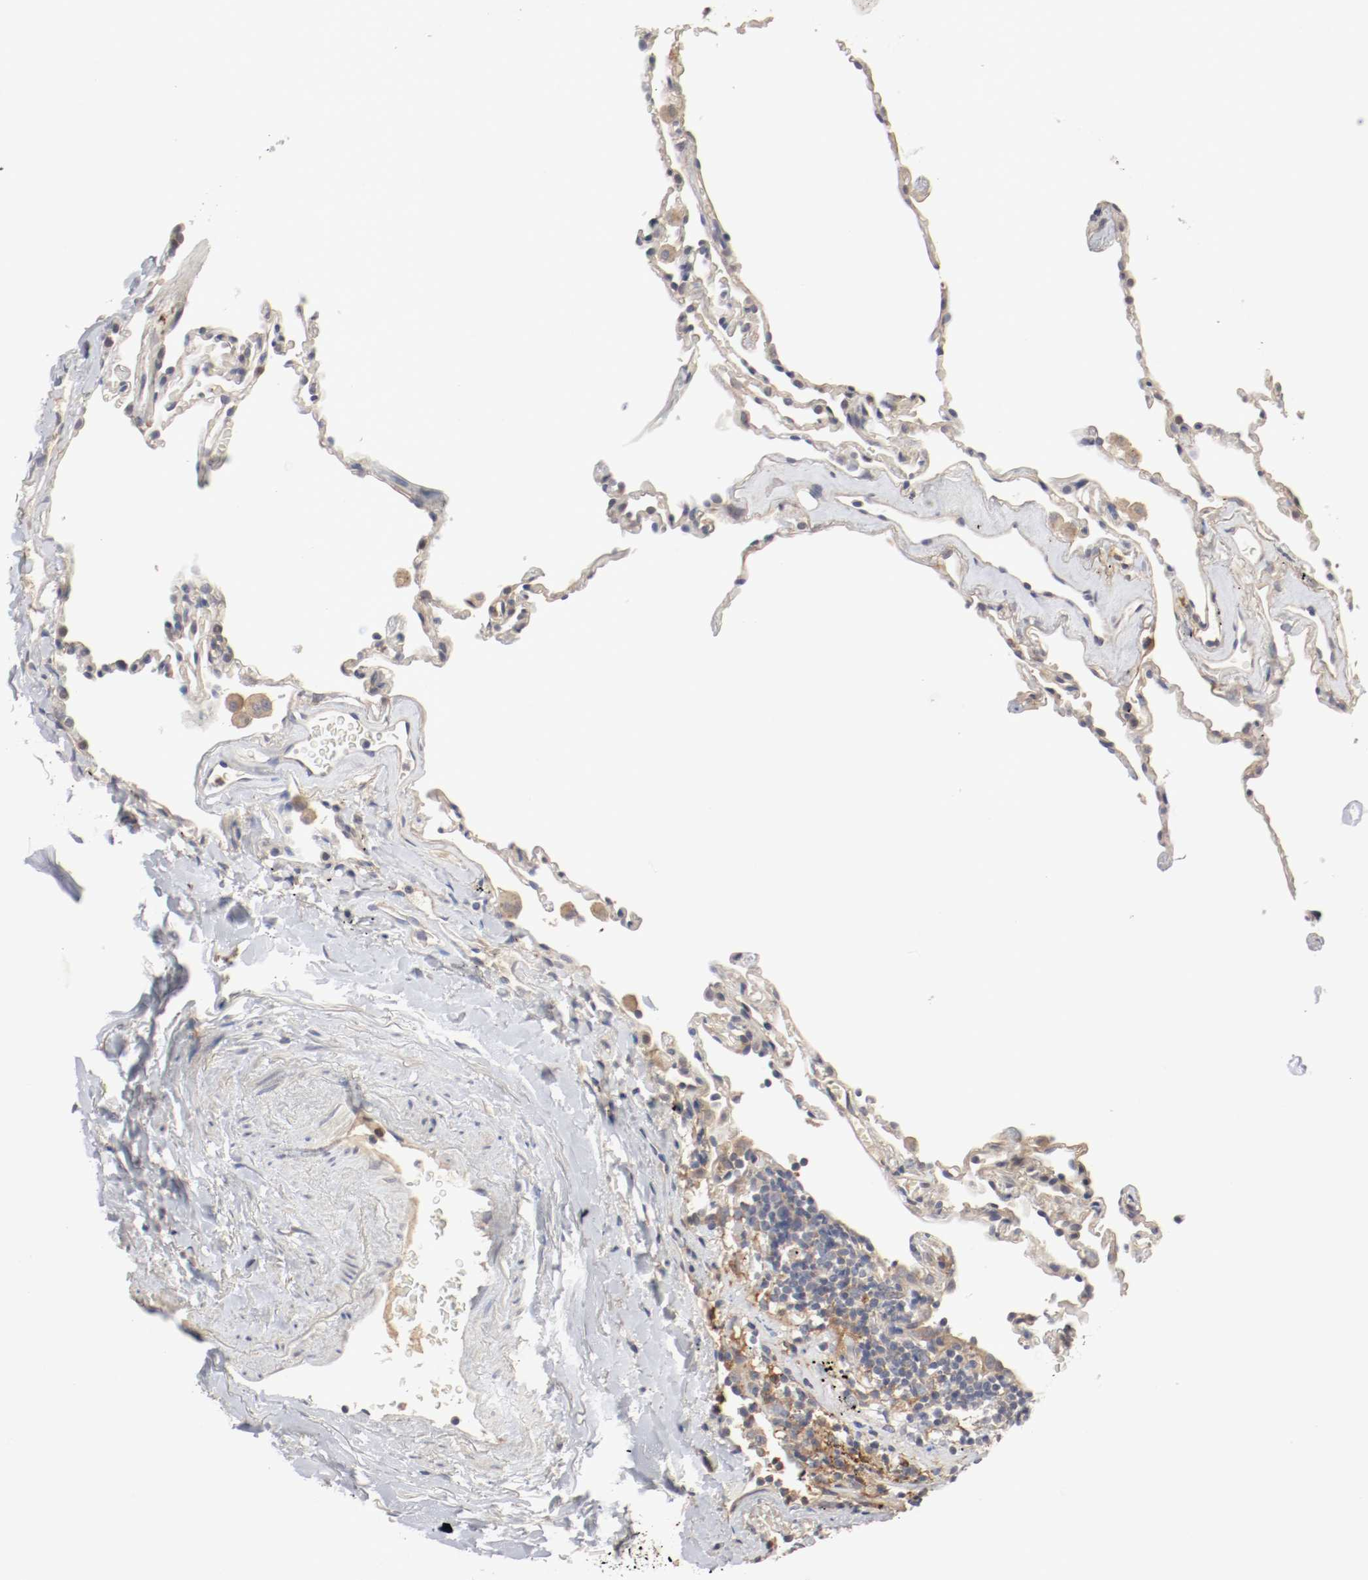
{"staining": {"intensity": "weak", "quantity": "<25%", "location": "cytoplasmic/membranous"}, "tissue": "lung", "cell_type": "Alveolar cells", "image_type": "normal", "snomed": [{"axis": "morphology", "description": "Normal tissue, NOS"}, {"axis": "morphology", "description": "Soft tissue tumor metastatic"}, {"axis": "topography", "description": "Lung"}], "caption": "The immunohistochemistry micrograph has no significant expression in alveolar cells of lung. The staining is performed using DAB (3,3'-diaminobenzidine) brown chromogen with nuclei counter-stained in using hematoxylin.", "gene": "REN", "patient": {"sex": "male", "age": 59}}